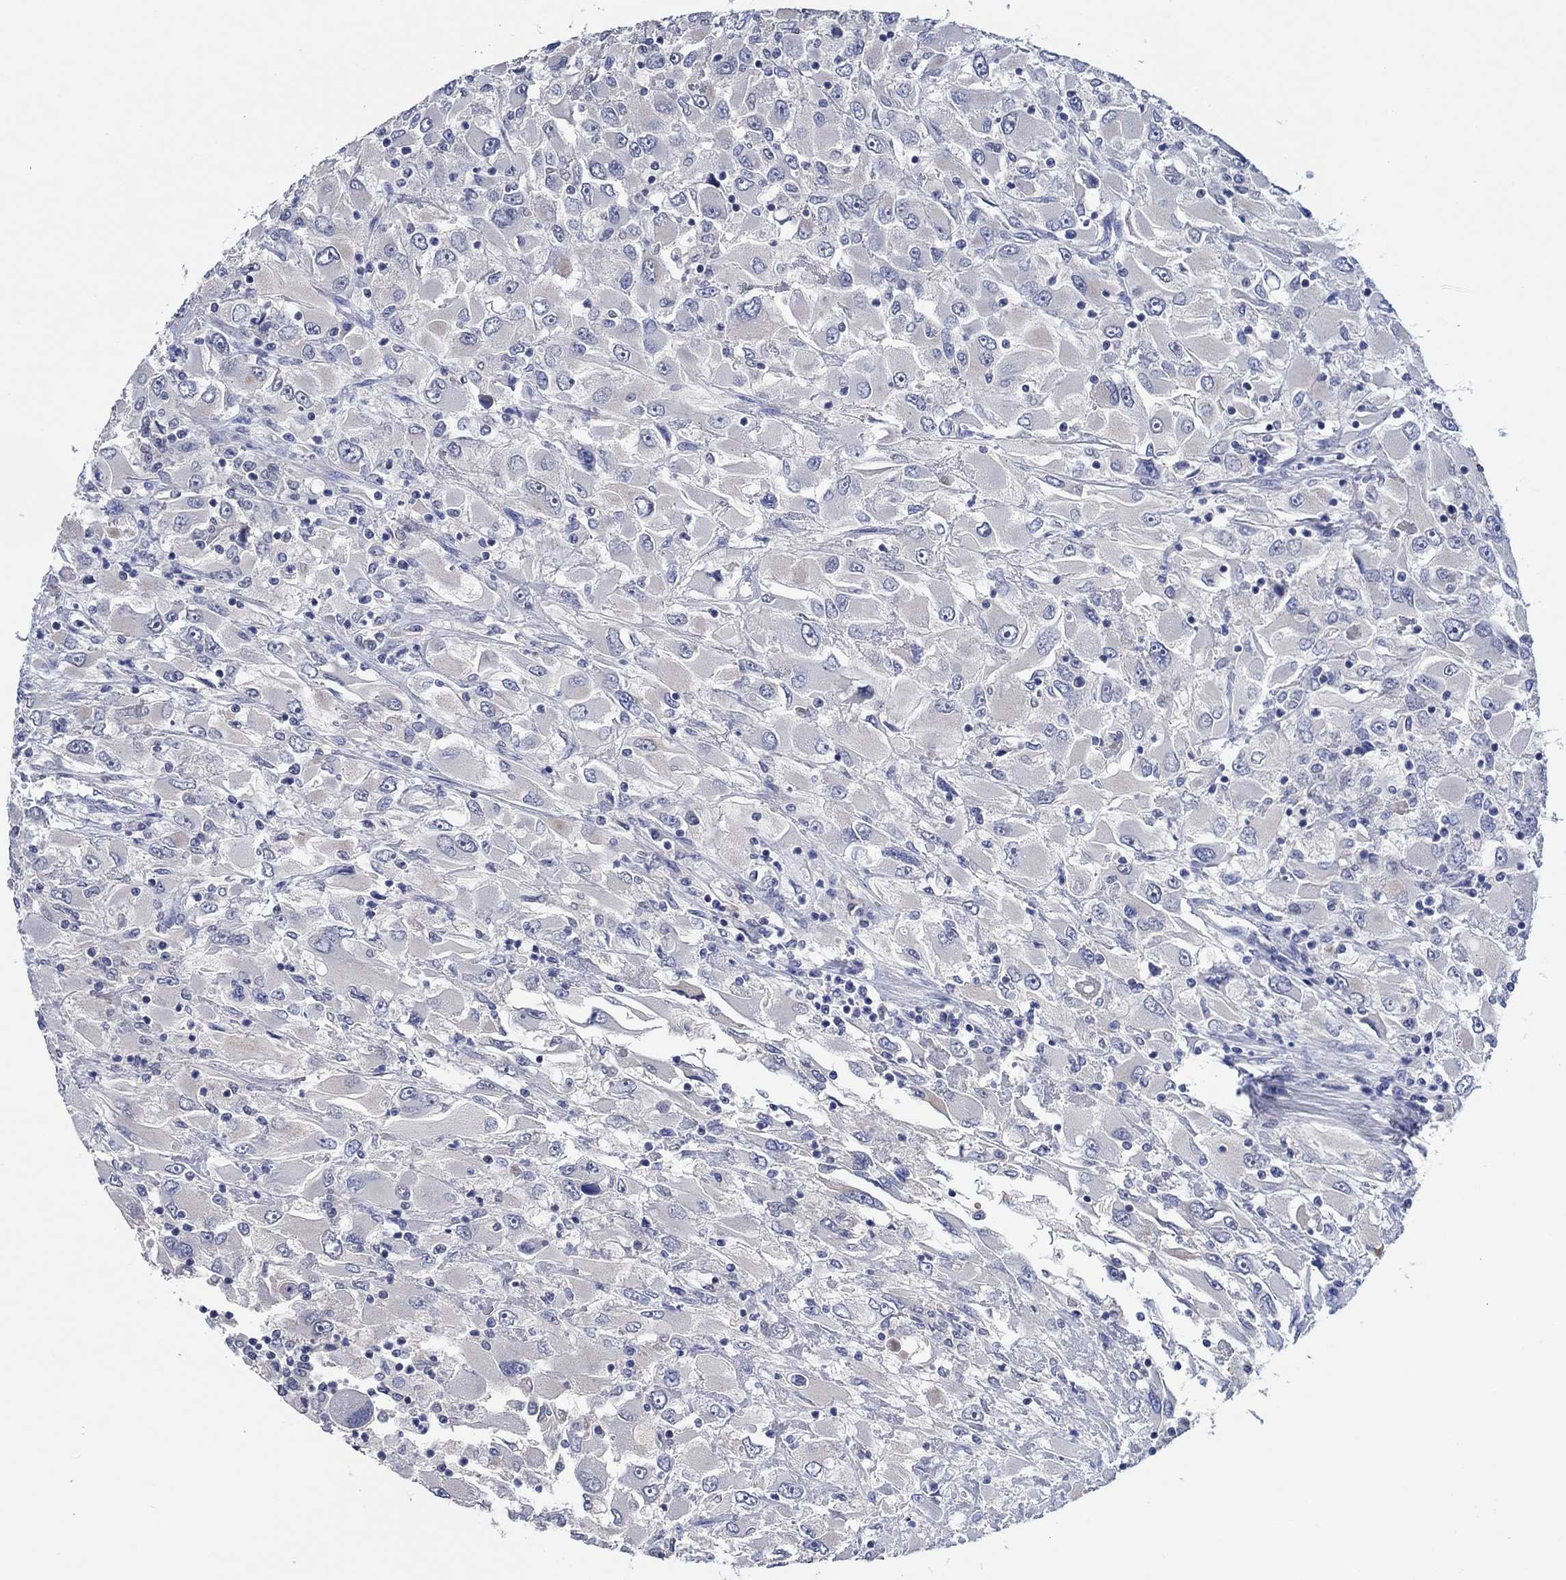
{"staining": {"intensity": "weak", "quantity": "25%-75%", "location": "nuclear"}, "tissue": "renal cancer", "cell_type": "Tumor cells", "image_type": "cancer", "snomed": [{"axis": "morphology", "description": "Adenocarcinoma, NOS"}, {"axis": "topography", "description": "Kidney"}], "caption": "Renal cancer tissue demonstrates weak nuclear expression in approximately 25%-75% of tumor cells", "gene": "PRRT3", "patient": {"sex": "female", "age": 52}}